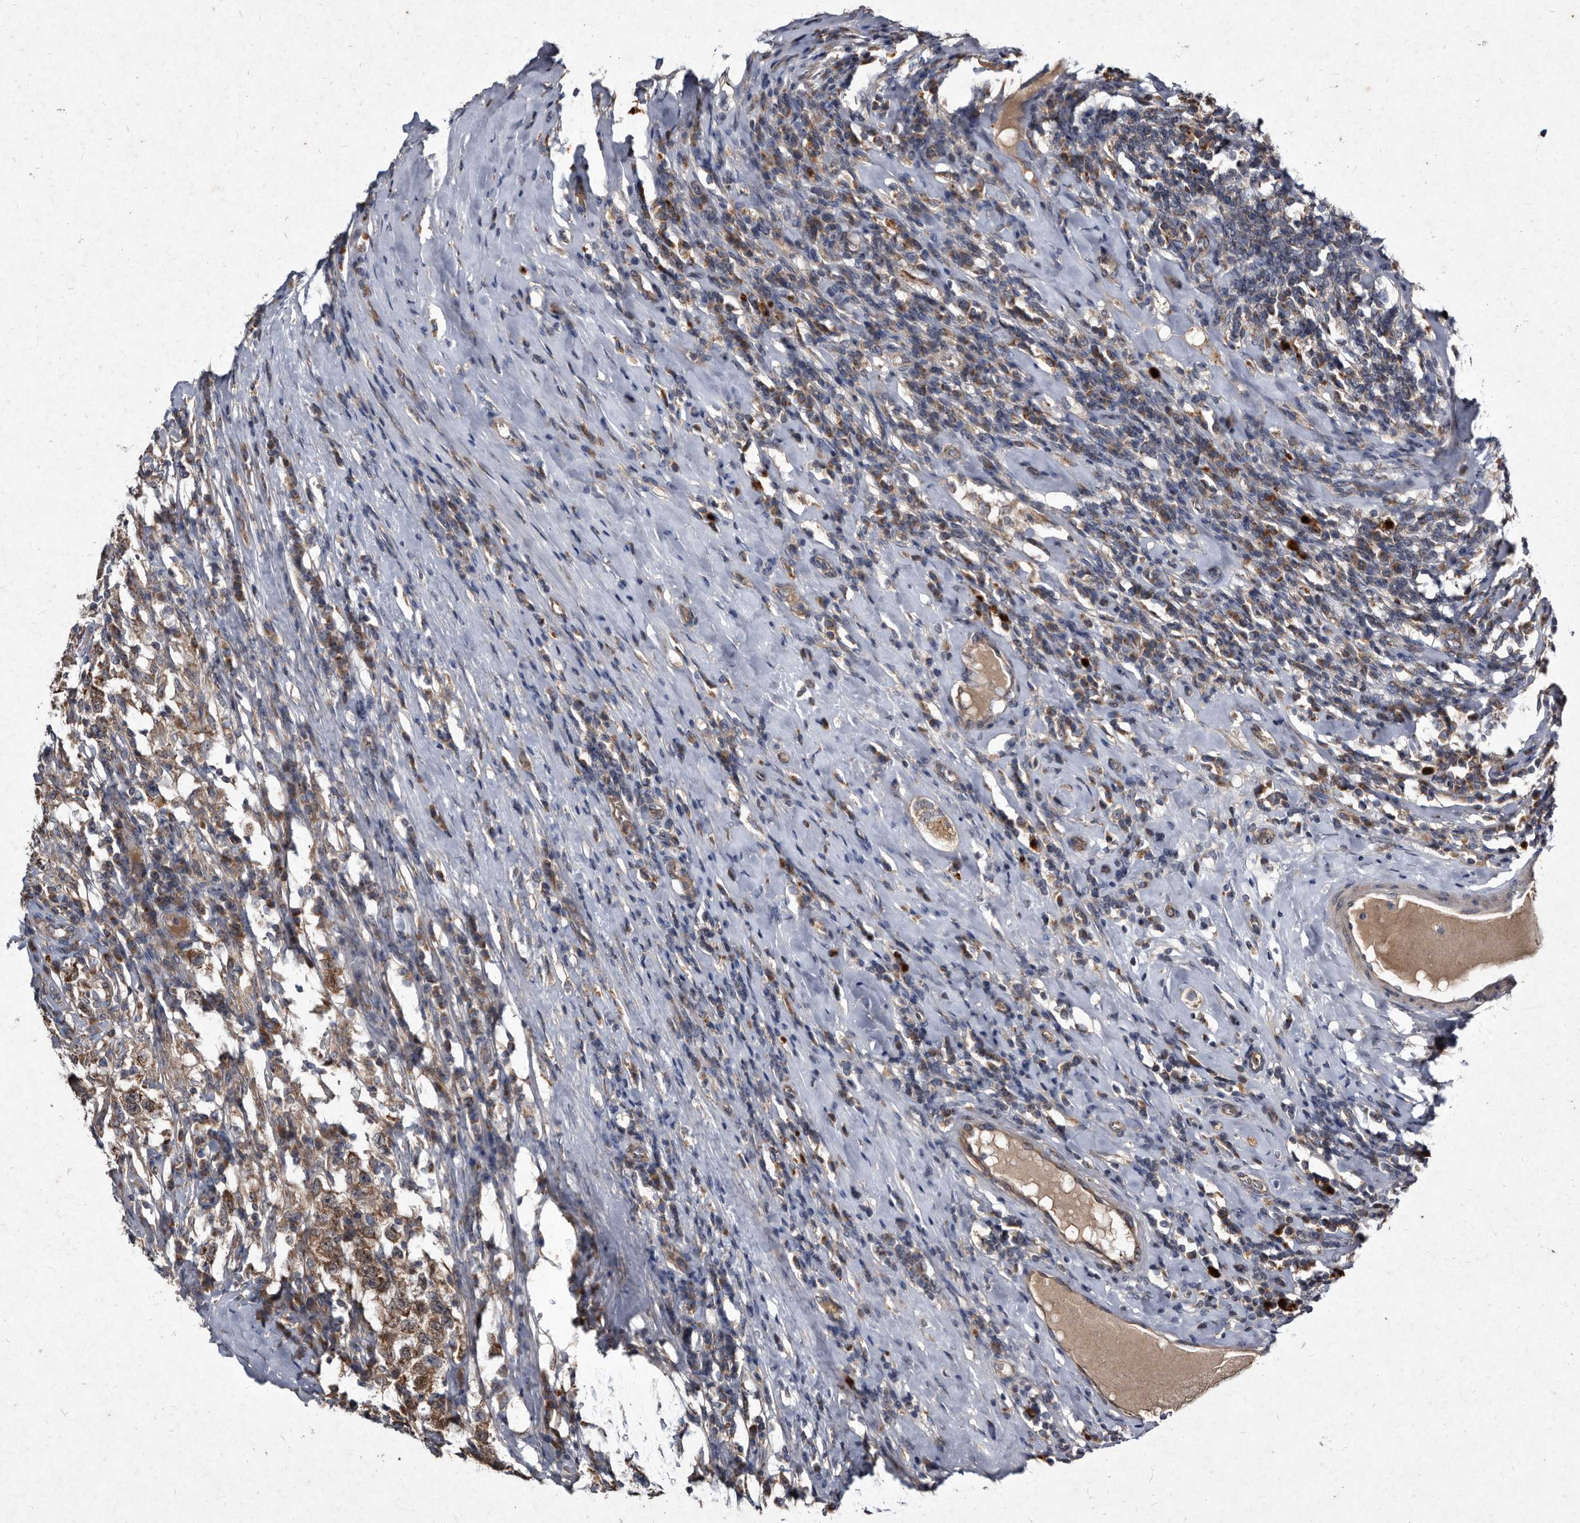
{"staining": {"intensity": "moderate", "quantity": ">75%", "location": "cytoplasmic/membranous"}, "tissue": "testis cancer", "cell_type": "Tumor cells", "image_type": "cancer", "snomed": [{"axis": "morphology", "description": "Seminoma, NOS"}, {"axis": "topography", "description": "Testis"}], "caption": "This histopathology image exhibits testis cancer stained with IHC to label a protein in brown. The cytoplasmic/membranous of tumor cells show moderate positivity for the protein. Nuclei are counter-stained blue.", "gene": "YPEL3", "patient": {"sex": "male", "age": 41}}